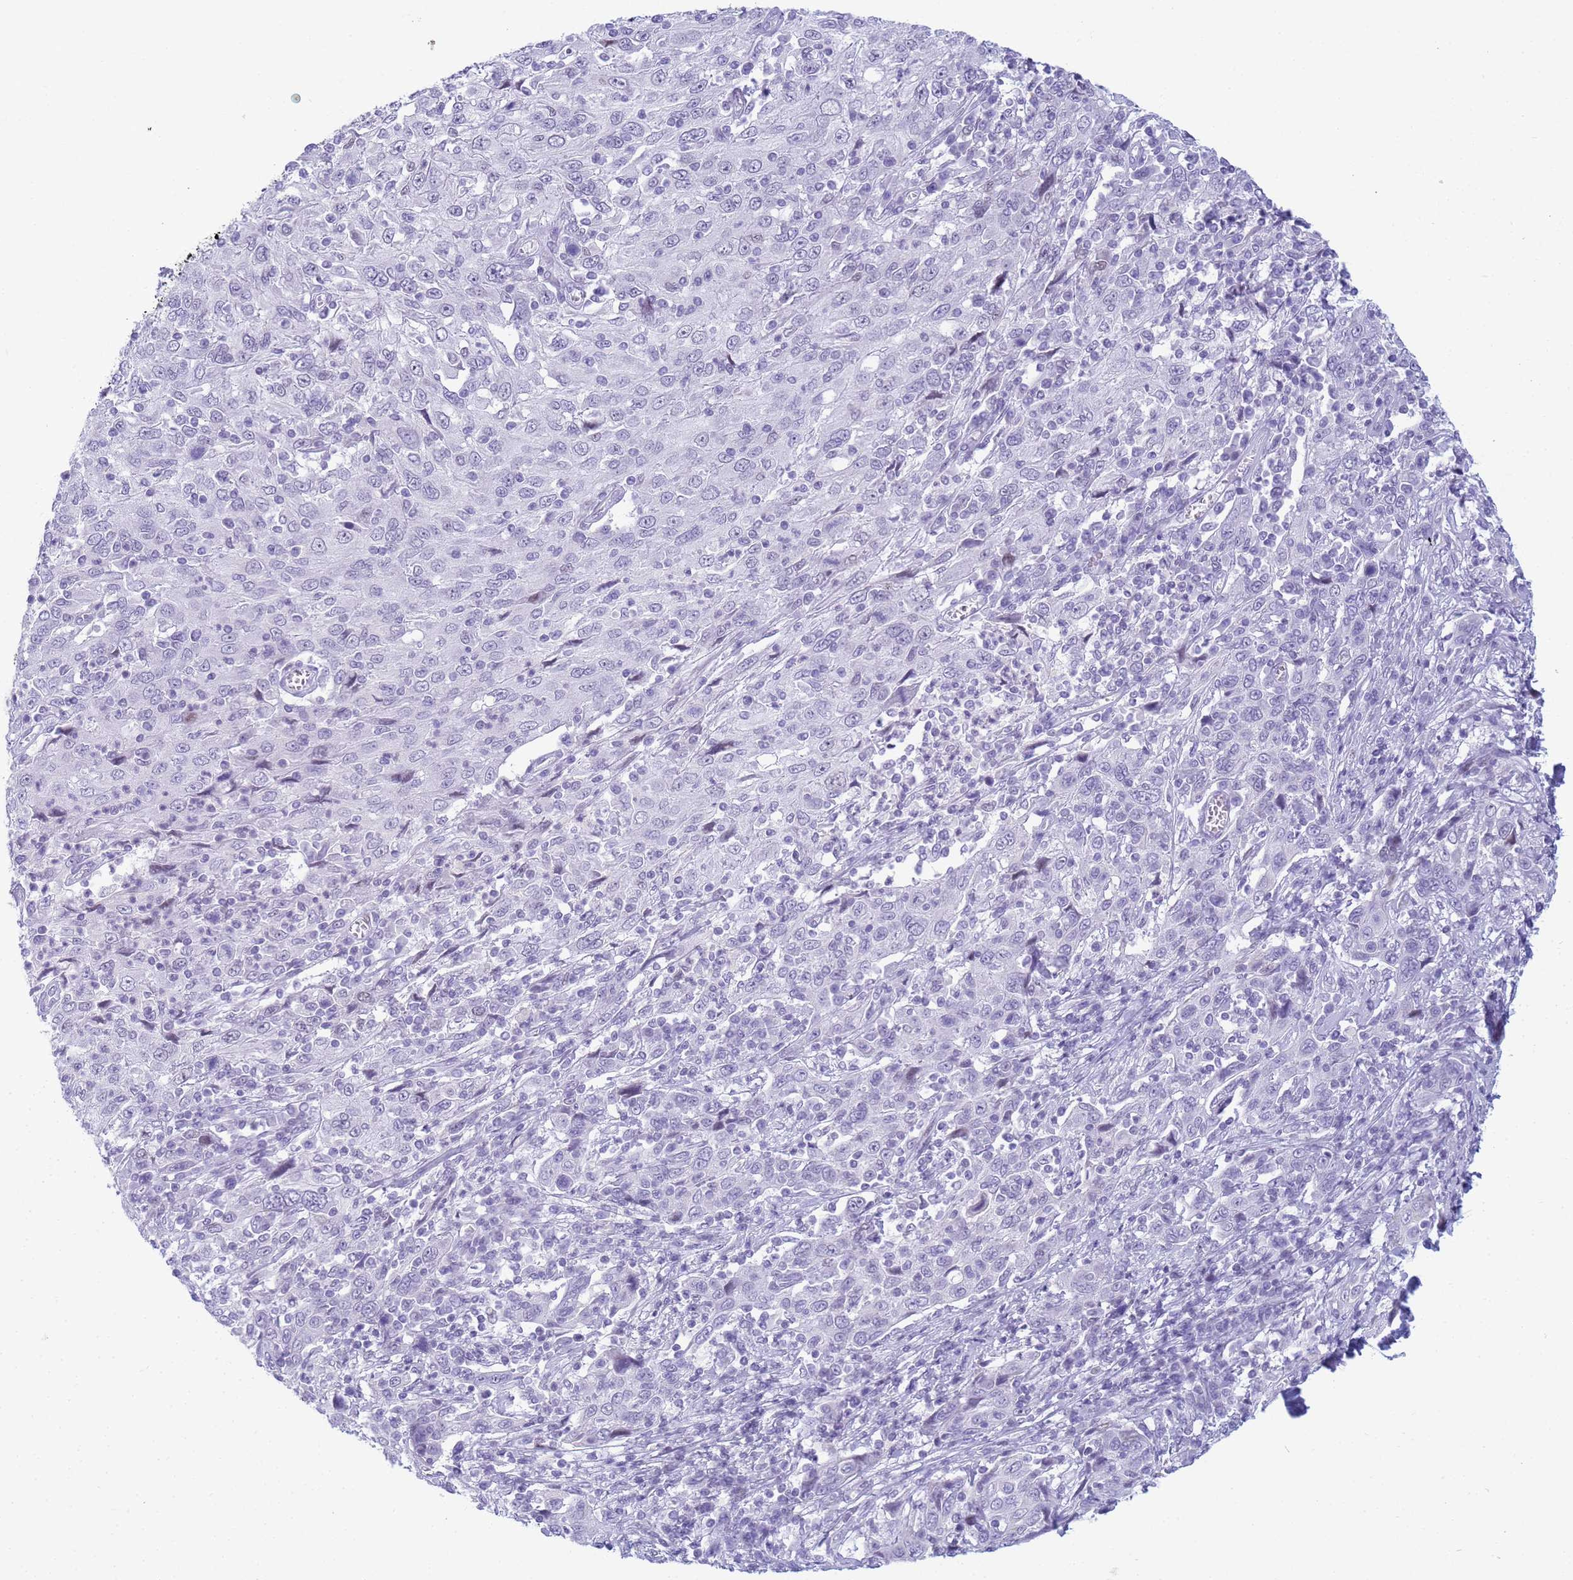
{"staining": {"intensity": "negative", "quantity": "none", "location": "none"}, "tissue": "cervical cancer", "cell_type": "Tumor cells", "image_type": "cancer", "snomed": [{"axis": "morphology", "description": "Squamous cell carcinoma, NOS"}, {"axis": "topography", "description": "Cervix"}], "caption": "Squamous cell carcinoma (cervical) was stained to show a protein in brown. There is no significant expression in tumor cells.", "gene": "SNX20", "patient": {"sex": "female", "age": 46}}